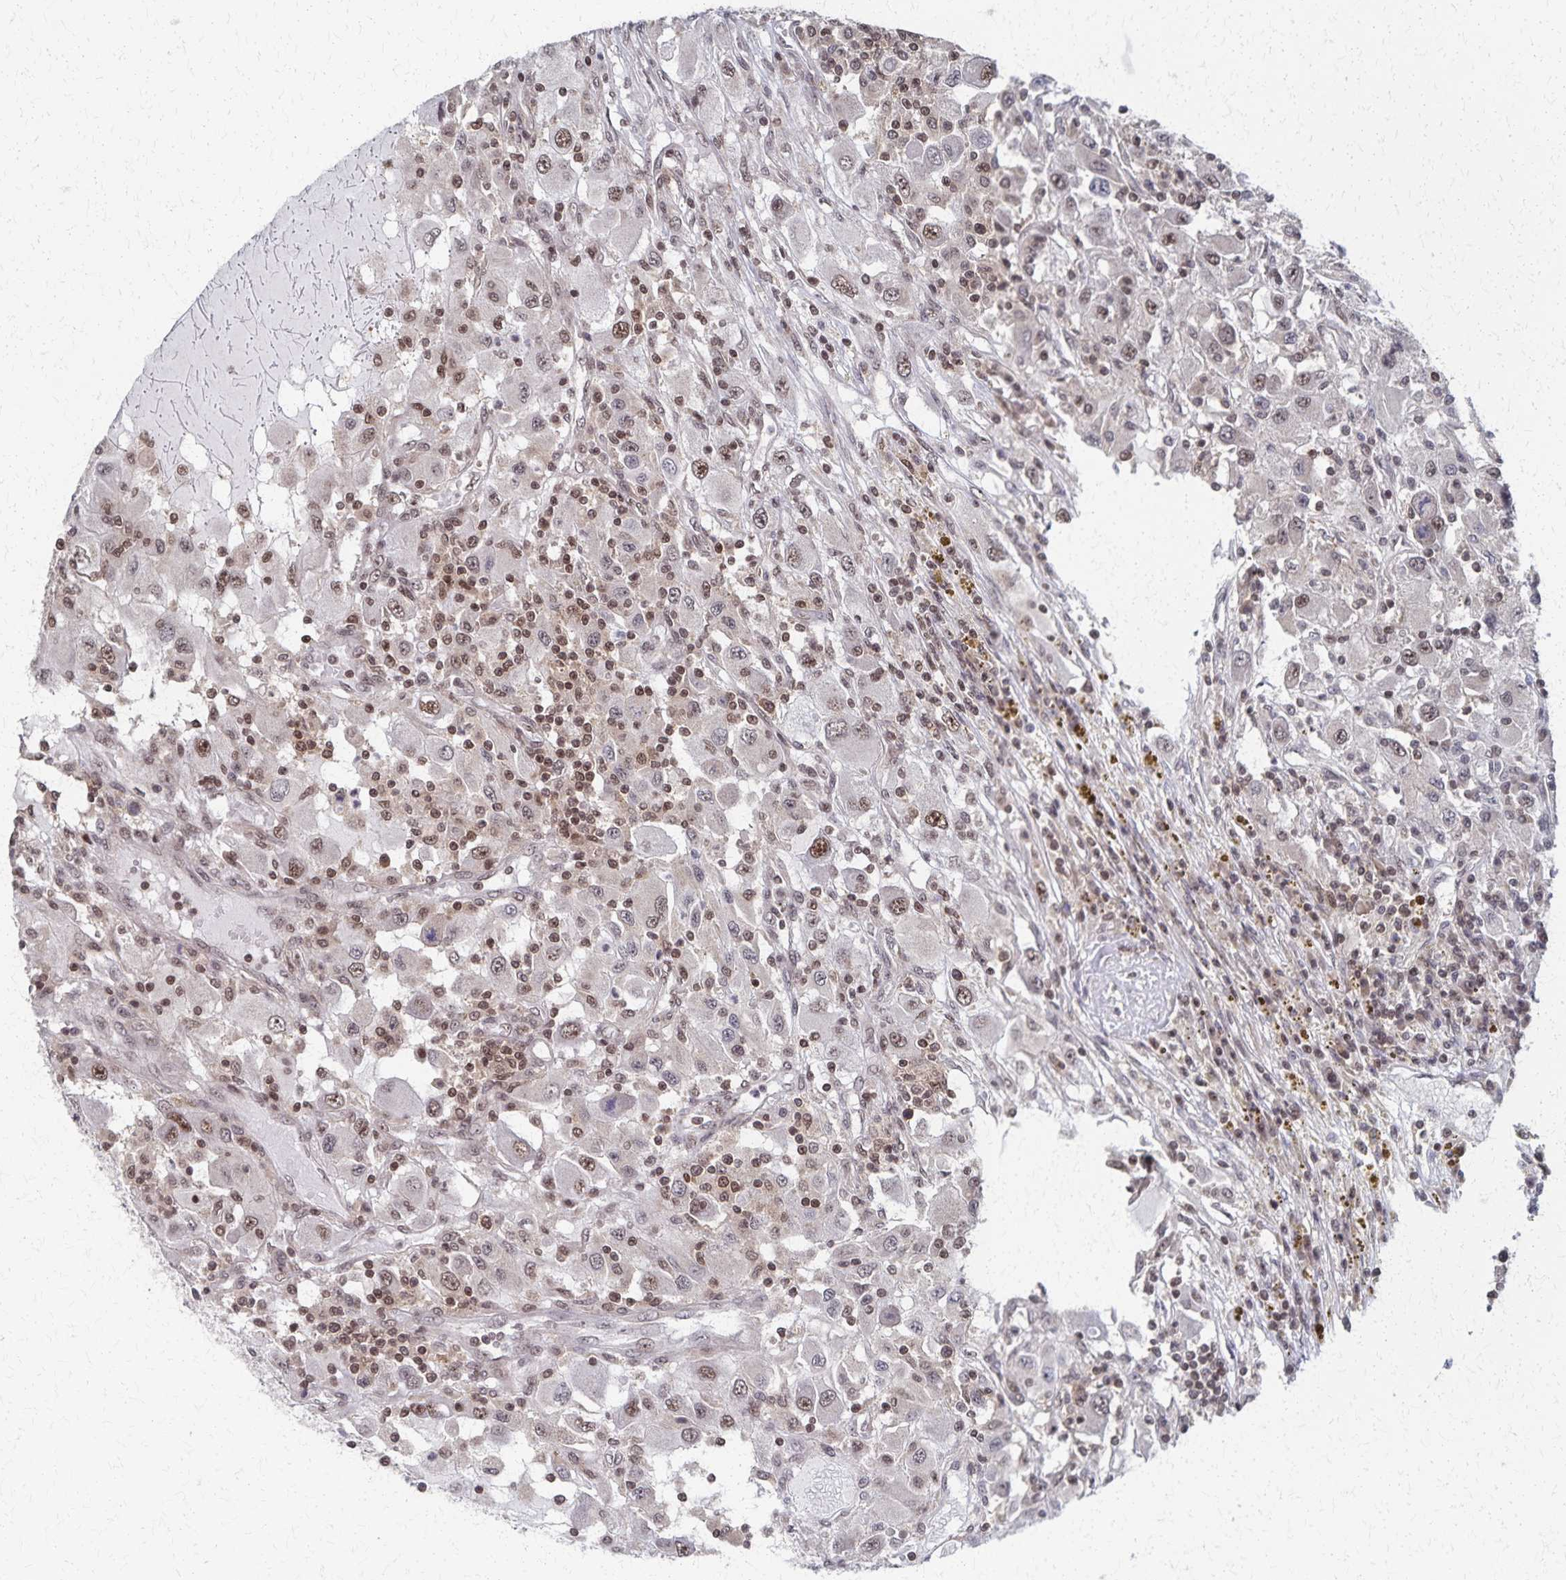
{"staining": {"intensity": "moderate", "quantity": "25%-75%", "location": "nuclear"}, "tissue": "renal cancer", "cell_type": "Tumor cells", "image_type": "cancer", "snomed": [{"axis": "morphology", "description": "Adenocarcinoma, NOS"}, {"axis": "topography", "description": "Kidney"}], "caption": "High-magnification brightfield microscopy of renal cancer stained with DAB (3,3'-diaminobenzidine) (brown) and counterstained with hematoxylin (blue). tumor cells exhibit moderate nuclear expression is present in about25%-75% of cells.", "gene": "GTF2B", "patient": {"sex": "female", "age": 67}}